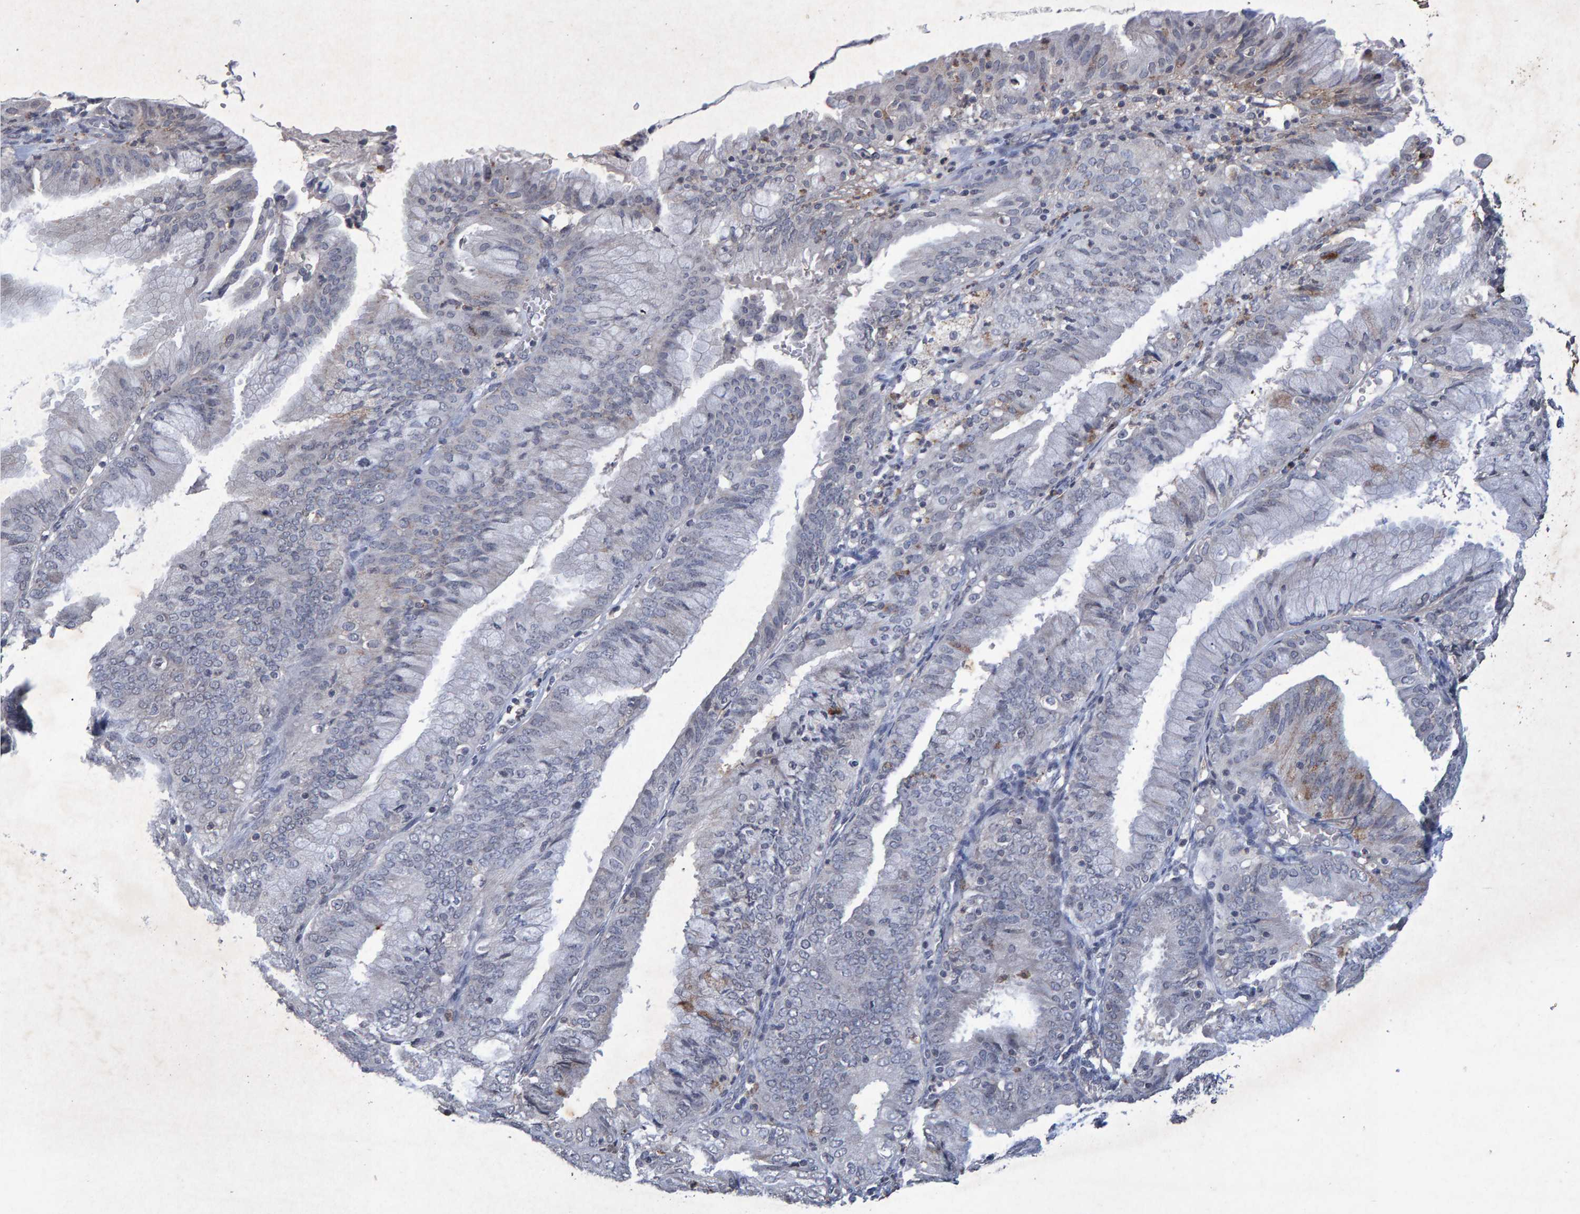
{"staining": {"intensity": "negative", "quantity": "none", "location": "none"}, "tissue": "endometrium", "cell_type": "Cells in endometrial stroma", "image_type": "normal", "snomed": [{"axis": "morphology", "description": "Normal tissue, NOS"}, {"axis": "morphology", "description": "Adenocarcinoma, NOS"}, {"axis": "topography", "description": "Endometrium"}], "caption": "High magnification brightfield microscopy of normal endometrium stained with DAB (brown) and counterstained with hematoxylin (blue): cells in endometrial stroma show no significant staining. (DAB immunohistochemistry (IHC) with hematoxylin counter stain).", "gene": "GALC", "patient": {"sex": "female", "age": 57}}